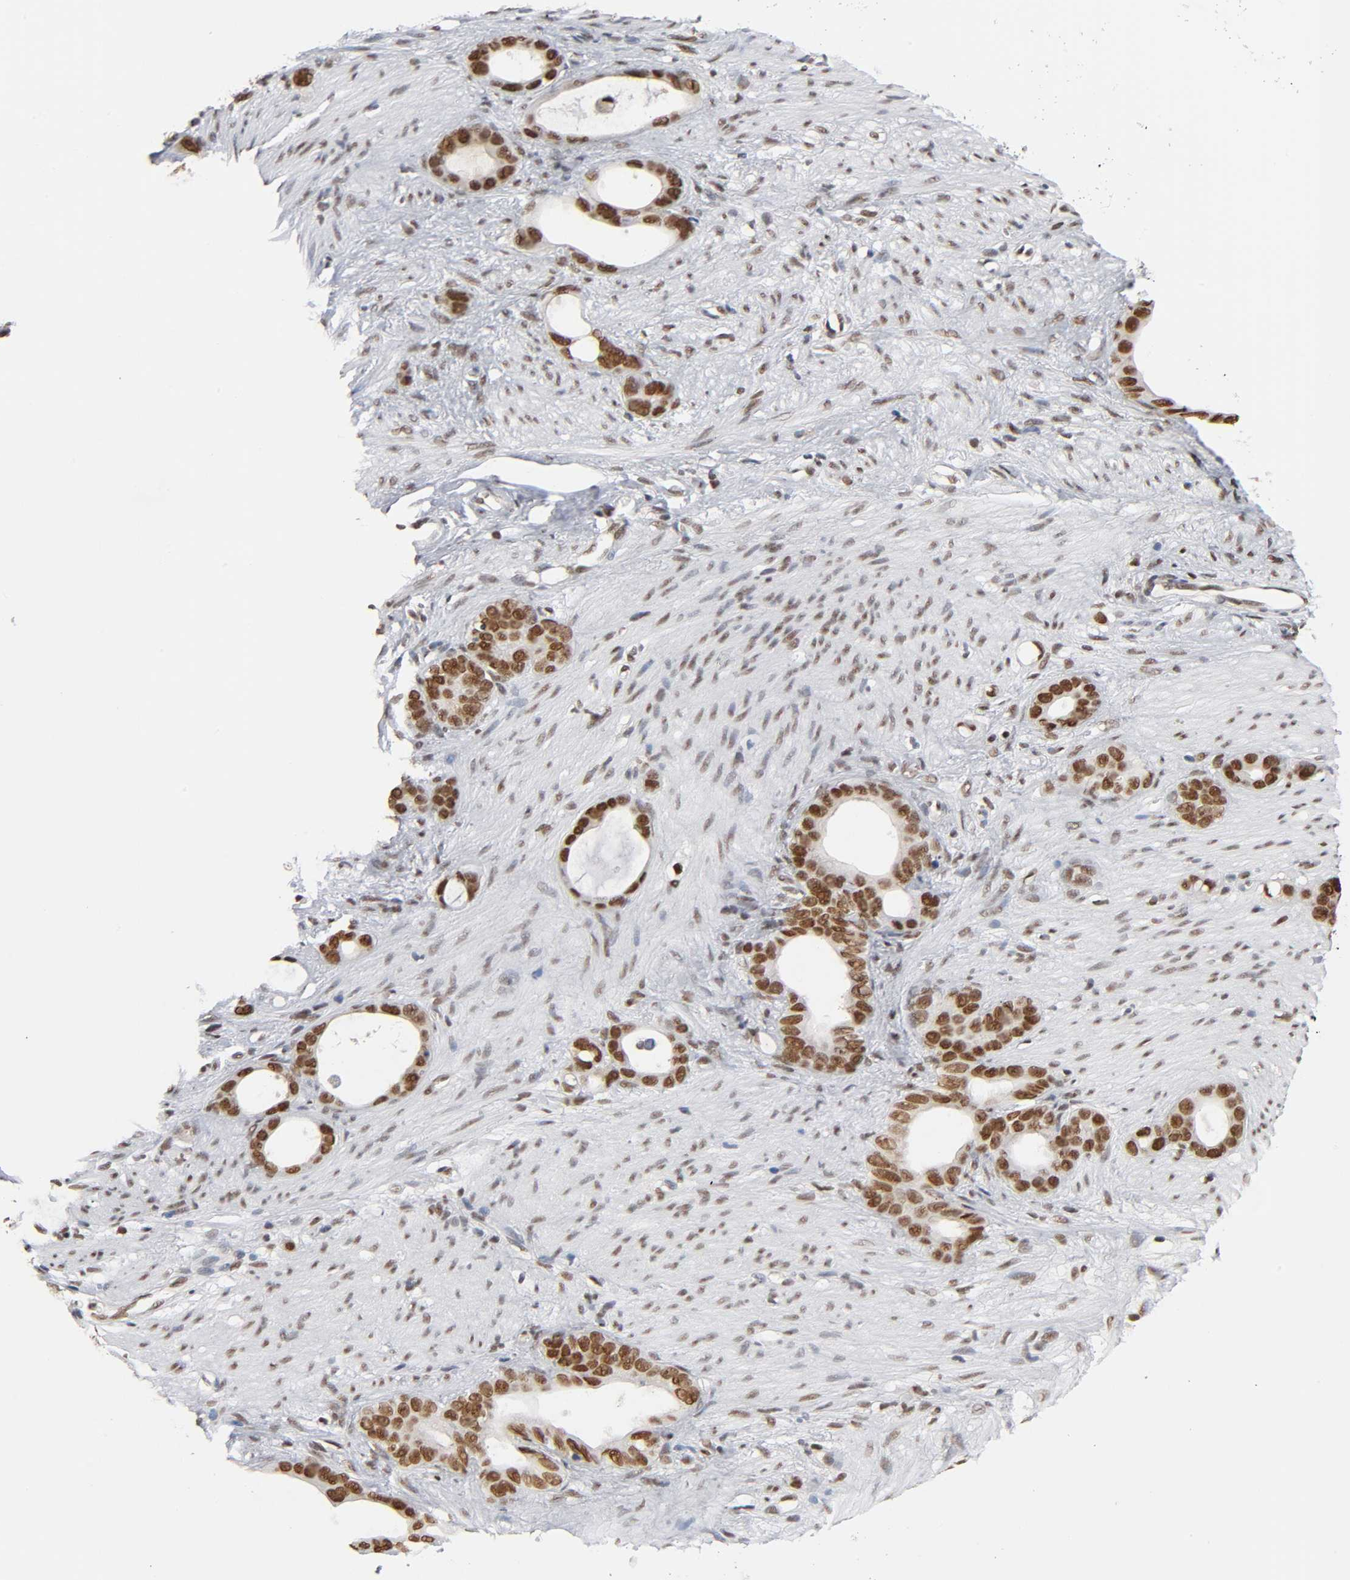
{"staining": {"intensity": "strong", "quantity": ">75%", "location": "nuclear"}, "tissue": "stomach cancer", "cell_type": "Tumor cells", "image_type": "cancer", "snomed": [{"axis": "morphology", "description": "Adenocarcinoma, NOS"}, {"axis": "topography", "description": "Stomach"}], "caption": "This image displays IHC staining of adenocarcinoma (stomach), with high strong nuclear staining in approximately >75% of tumor cells.", "gene": "ILKAP", "patient": {"sex": "female", "age": 75}}